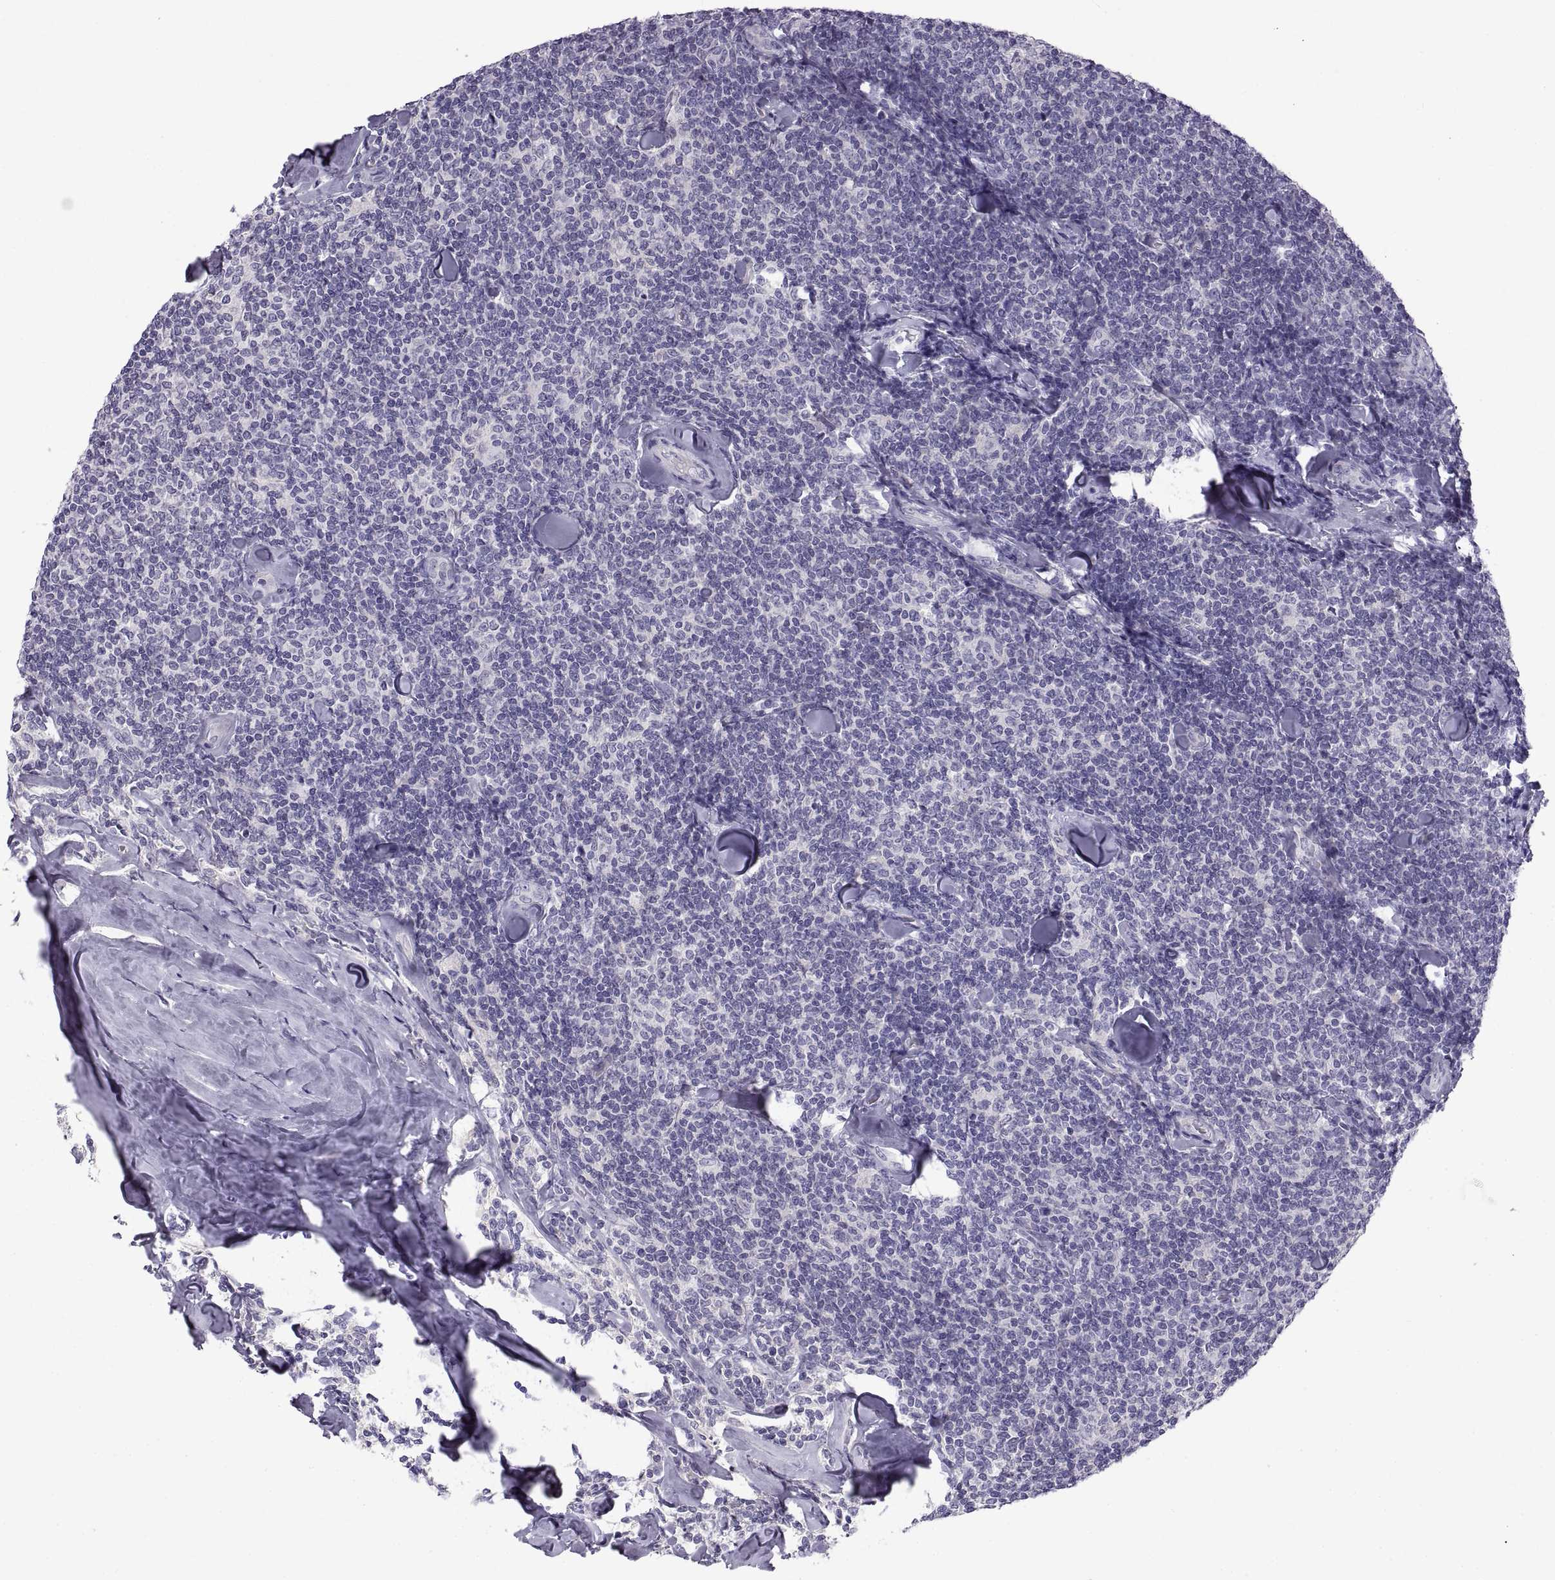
{"staining": {"intensity": "negative", "quantity": "none", "location": "none"}, "tissue": "lymphoma", "cell_type": "Tumor cells", "image_type": "cancer", "snomed": [{"axis": "morphology", "description": "Malignant lymphoma, non-Hodgkin's type, Low grade"}, {"axis": "topography", "description": "Lymph node"}], "caption": "The image demonstrates no staining of tumor cells in lymphoma.", "gene": "CRYBB3", "patient": {"sex": "female", "age": 56}}